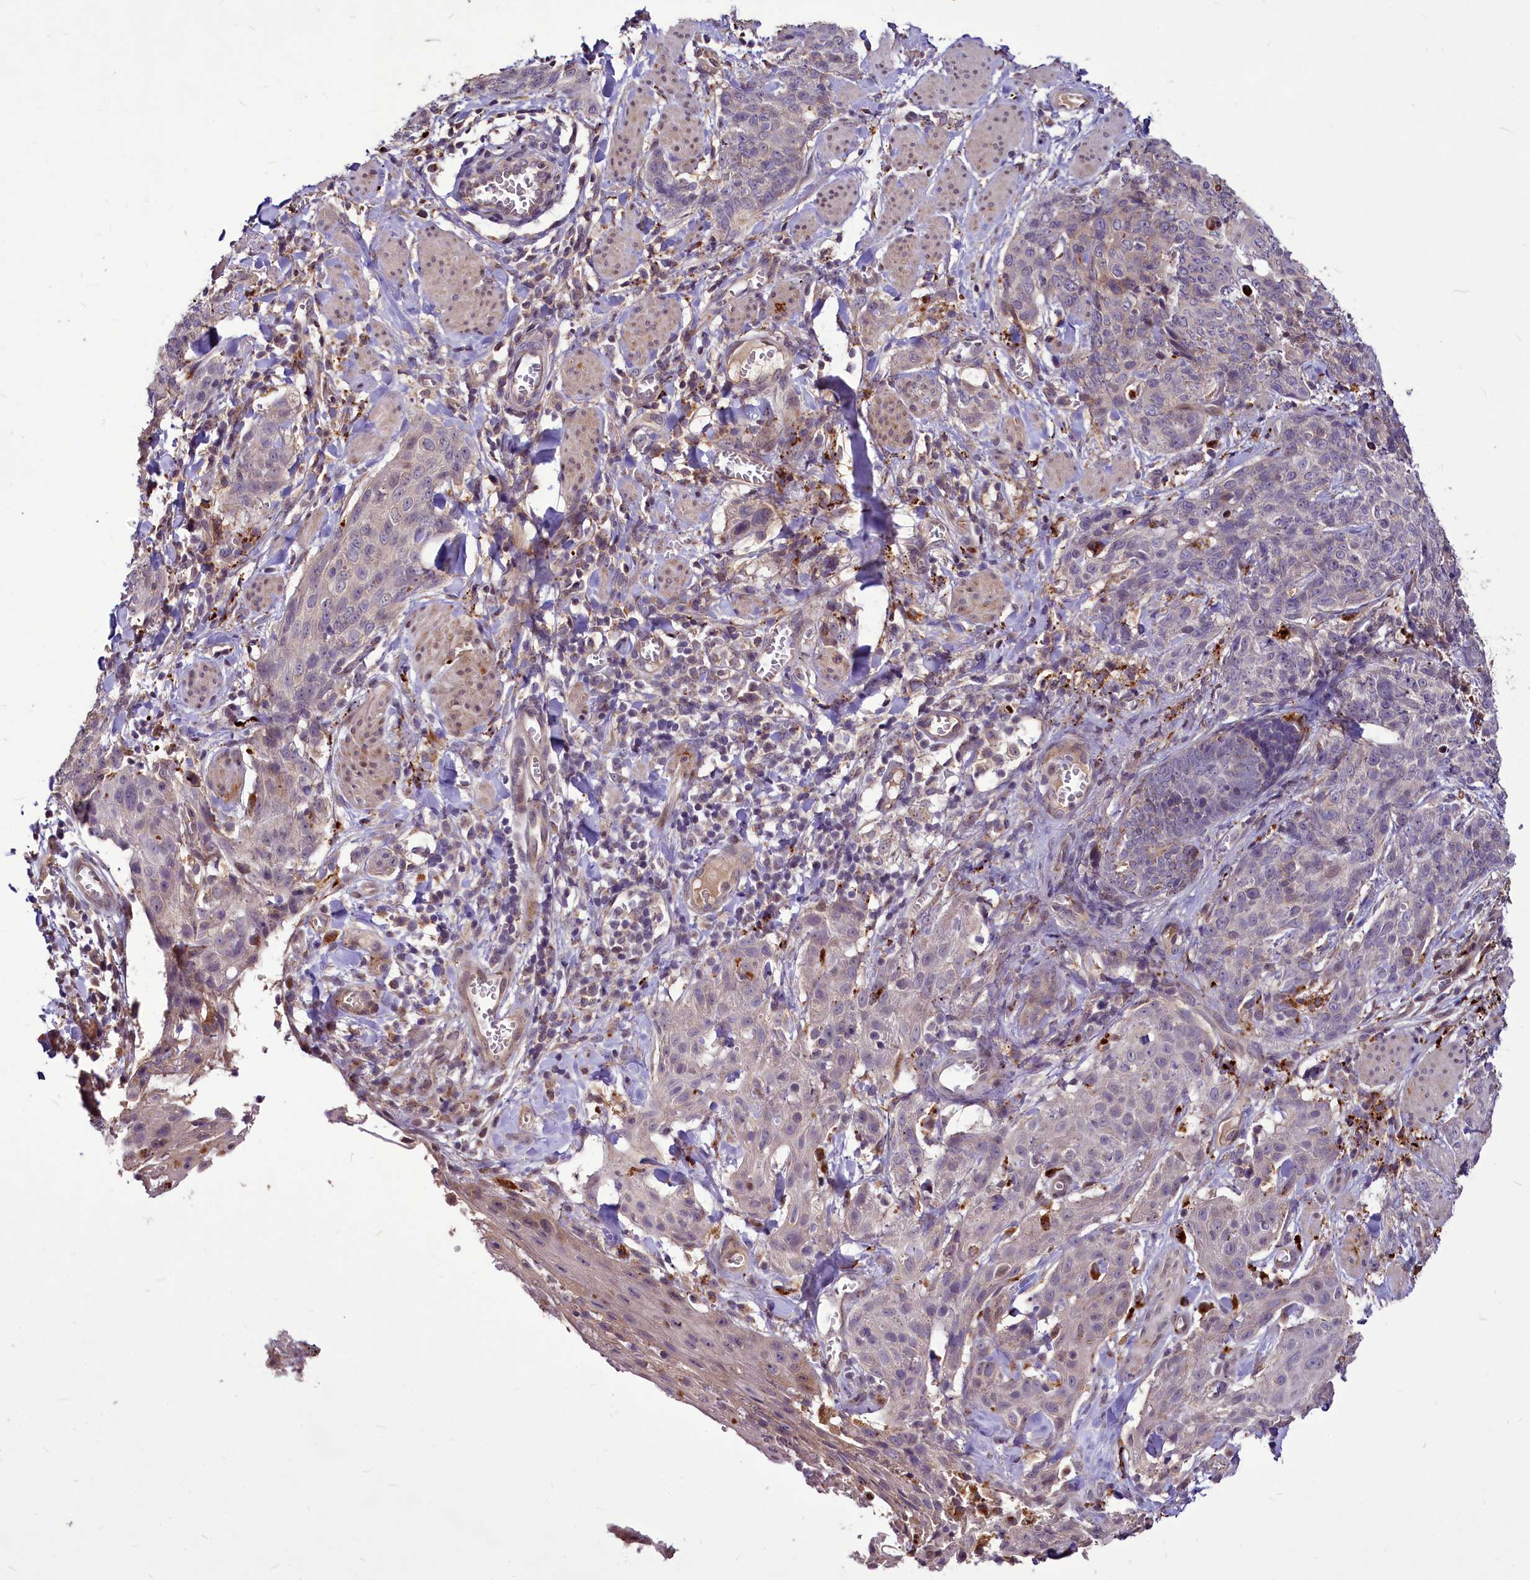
{"staining": {"intensity": "weak", "quantity": "<25%", "location": "cytoplasmic/membranous"}, "tissue": "skin cancer", "cell_type": "Tumor cells", "image_type": "cancer", "snomed": [{"axis": "morphology", "description": "Squamous cell carcinoma, NOS"}, {"axis": "topography", "description": "Skin"}, {"axis": "topography", "description": "Vulva"}], "caption": "This is an immunohistochemistry (IHC) image of squamous cell carcinoma (skin). There is no positivity in tumor cells.", "gene": "C11orf86", "patient": {"sex": "female", "age": 85}}